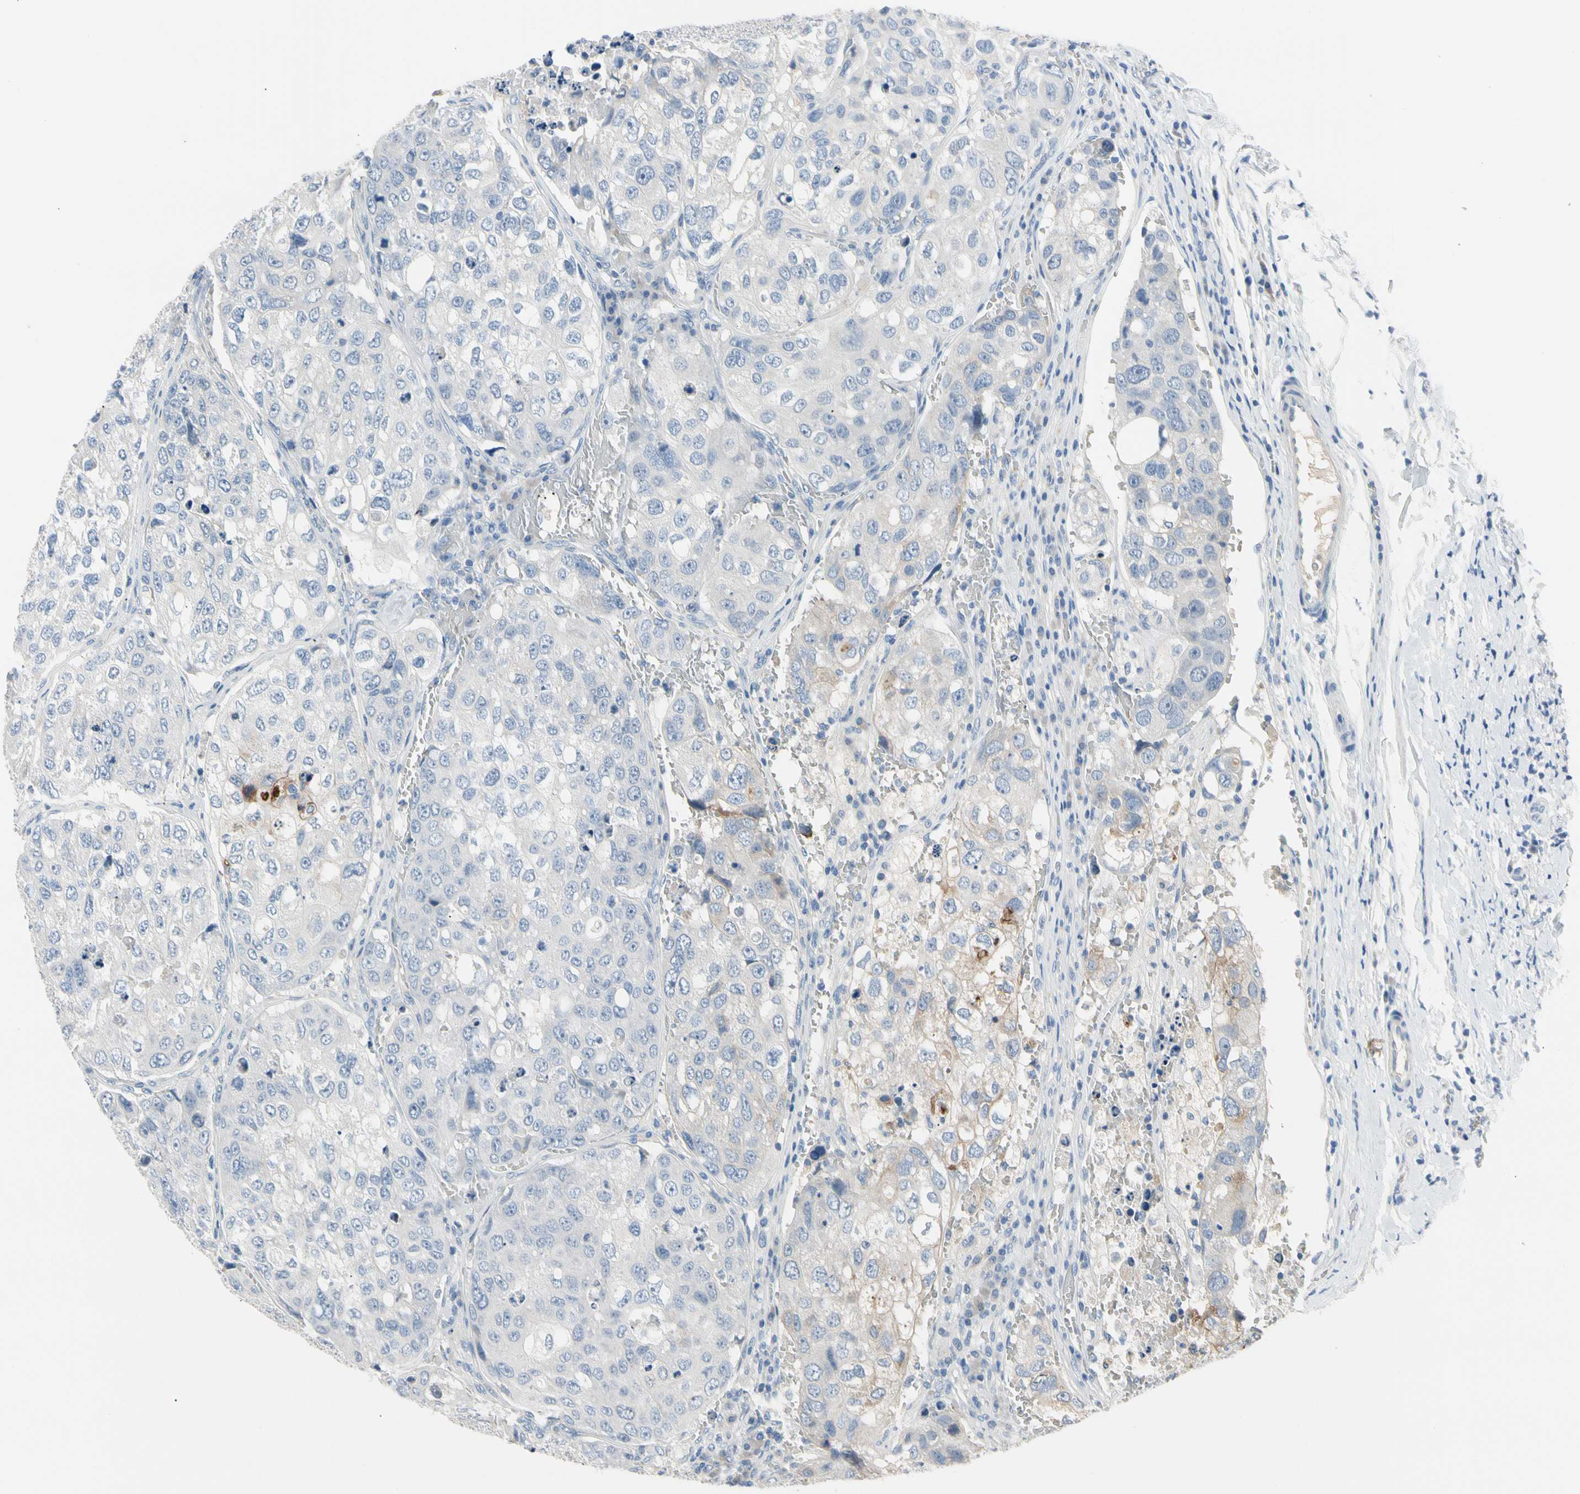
{"staining": {"intensity": "negative", "quantity": "none", "location": "none"}, "tissue": "urothelial cancer", "cell_type": "Tumor cells", "image_type": "cancer", "snomed": [{"axis": "morphology", "description": "Urothelial carcinoma, High grade"}, {"axis": "topography", "description": "Lymph node"}, {"axis": "topography", "description": "Urinary bladder"}], "caption": "Protein analysis of urothelial carcinoma (high-grade) demonstrates no significant positivity in tumor cells.", "gene": "MARK1", "patient": {"sex": "male", "age": 51}}